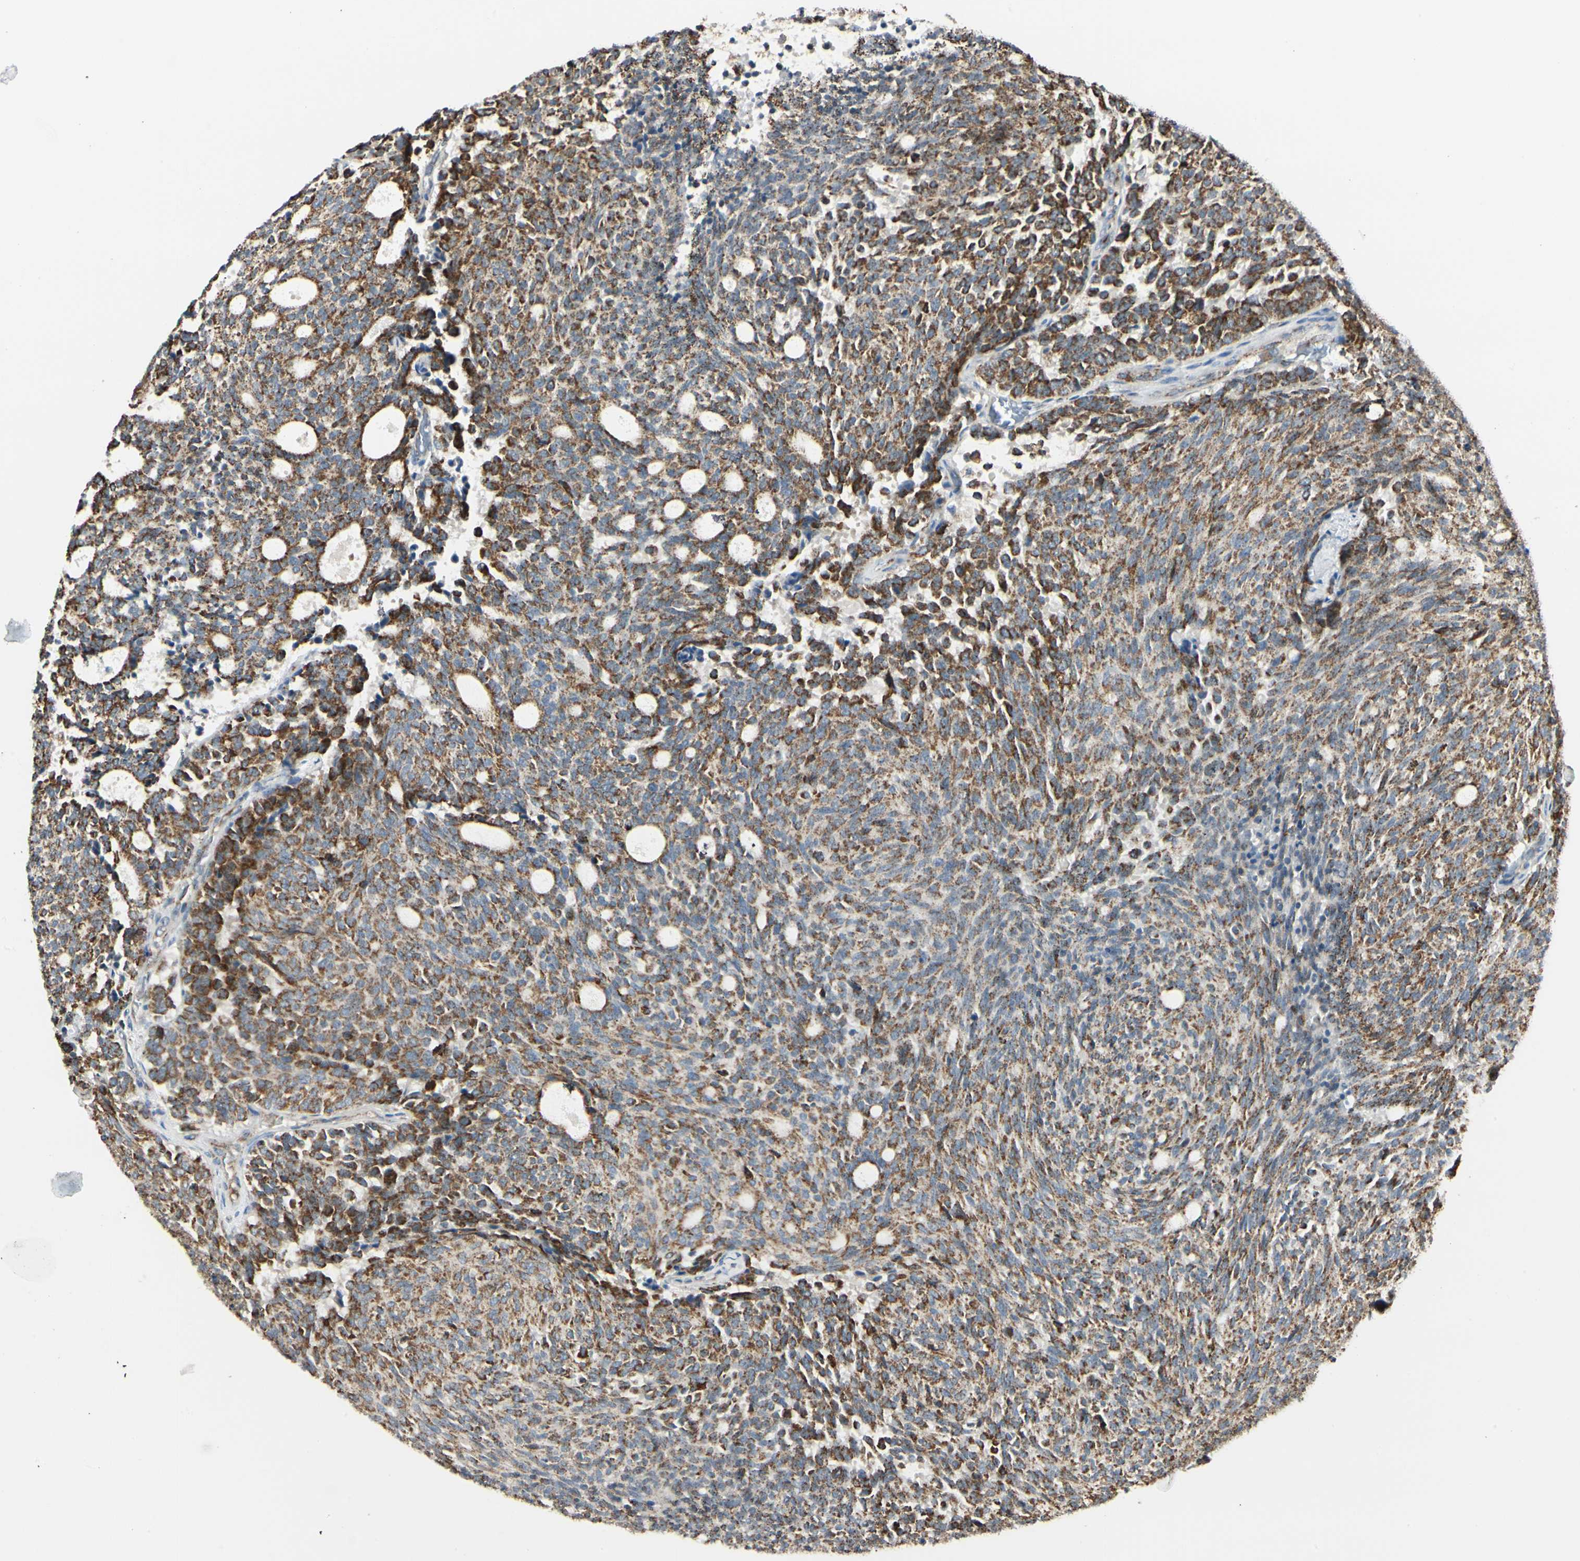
{"staining": {"intensity": "strong", "quantity": ">75%", "location": "cytoplasmic/membranous"}, "tissue": "carcinoid", "cell_type": "Tumor cells", "image_type": "cancer", "snomed": [{"axis": "morphology", "description": "Carcinoid, malignant, NOS"}, {"axis": "topography", "description": "Pancreas"}], "caption": "This is a histology image of IHC staining of carcinoid, which shows strong positivity in the cytoplasmic/membranous of tumor cells.", "gene": "ANKS6", "patient": {"sex": "female", "age": 54}}